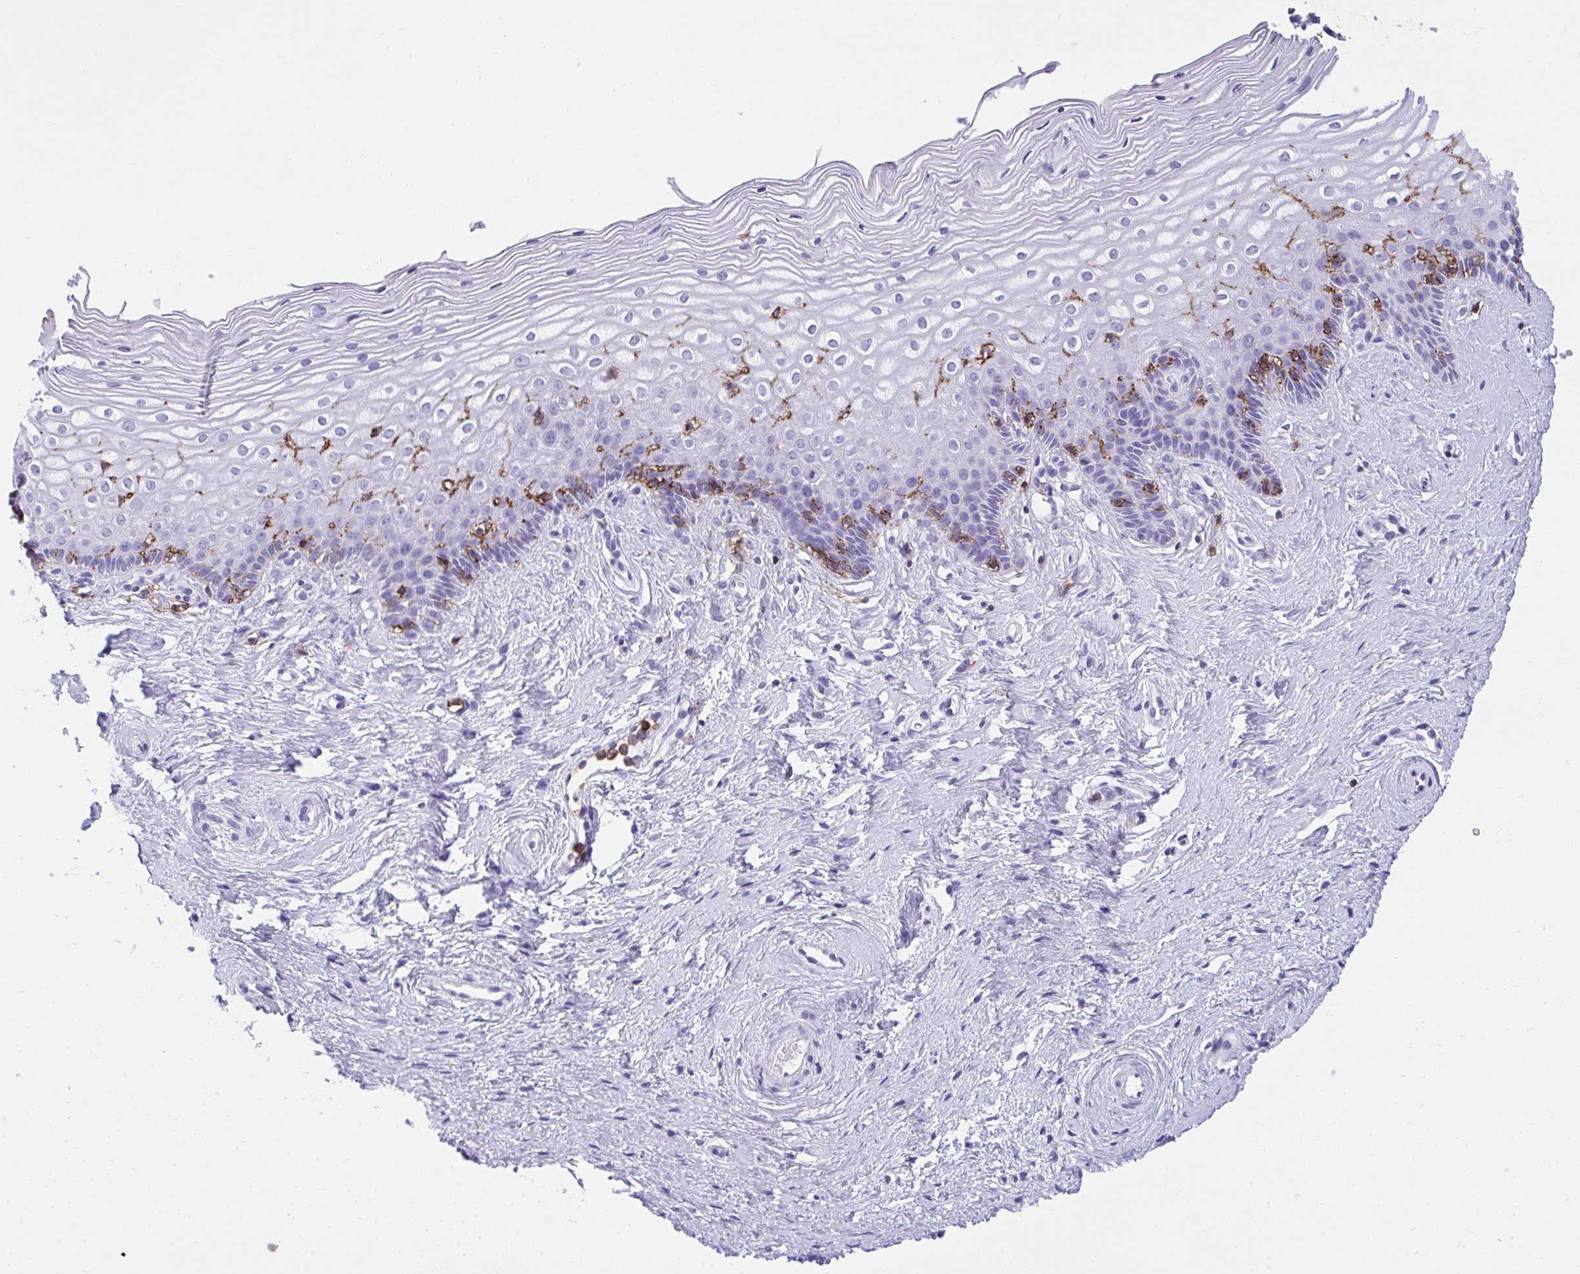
{"staining": {"intensity": "negative", "quantity": "none", "location": "none"}, "tissue": "cervix", "cell_type": "Glandular cells", "image_type": "normal", "snomed": [{"axis": "morphology", "description": "Normal tissue, NOS"}, {"axis": "topography", "description": "Cervix"}], "caption": "High power microscopy image of an IHC micrograph of unremarkable cervix, revealing no significant staining in glandular cells. (Brightfield microscopy of DAB (3,3'-diaminobenzidine) immunohistochemistry at high magnification).", "gene": "SPN", "patient": {"sex": "female", "age": 40}}